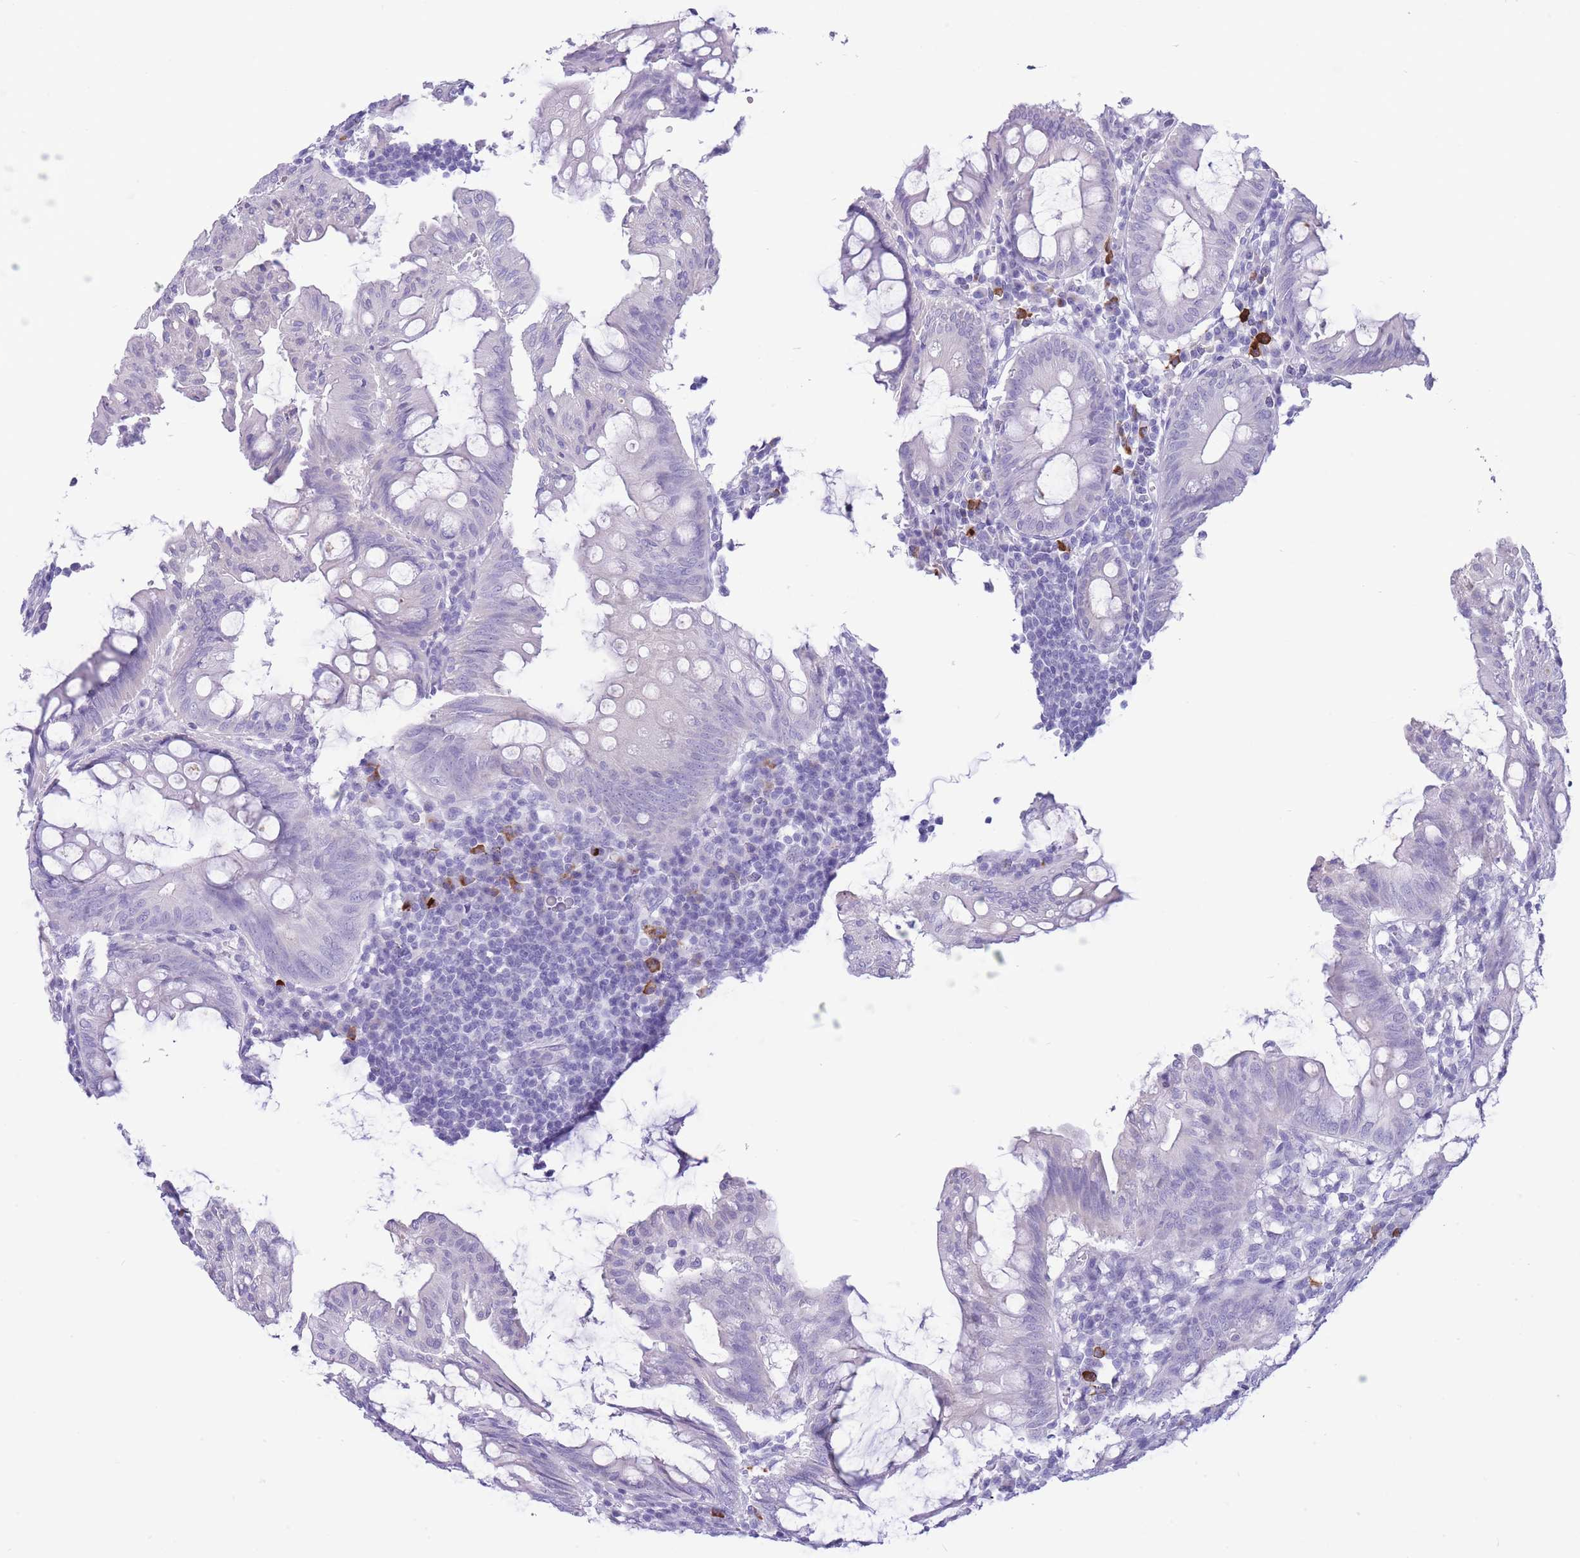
{"staining": {"intensity": "negative", "quantity": "none", "location": "none"}, "tissue": "appendix", "cell_type": "Glandular cells", "image_type": "normal", "snomed": [{"axis": "morphology", "description": "Normal tissue, NOS"}, {"axis": "topography", "description": "Appendix"}], "caption": "Immunohistochemistry (IHC) micrograph of unremarkable appendix stained for a protein (brown), which displays no staining in glandular cells.", "gene": "ASAP3", "patient": {"sex": "male", "age": 83}}